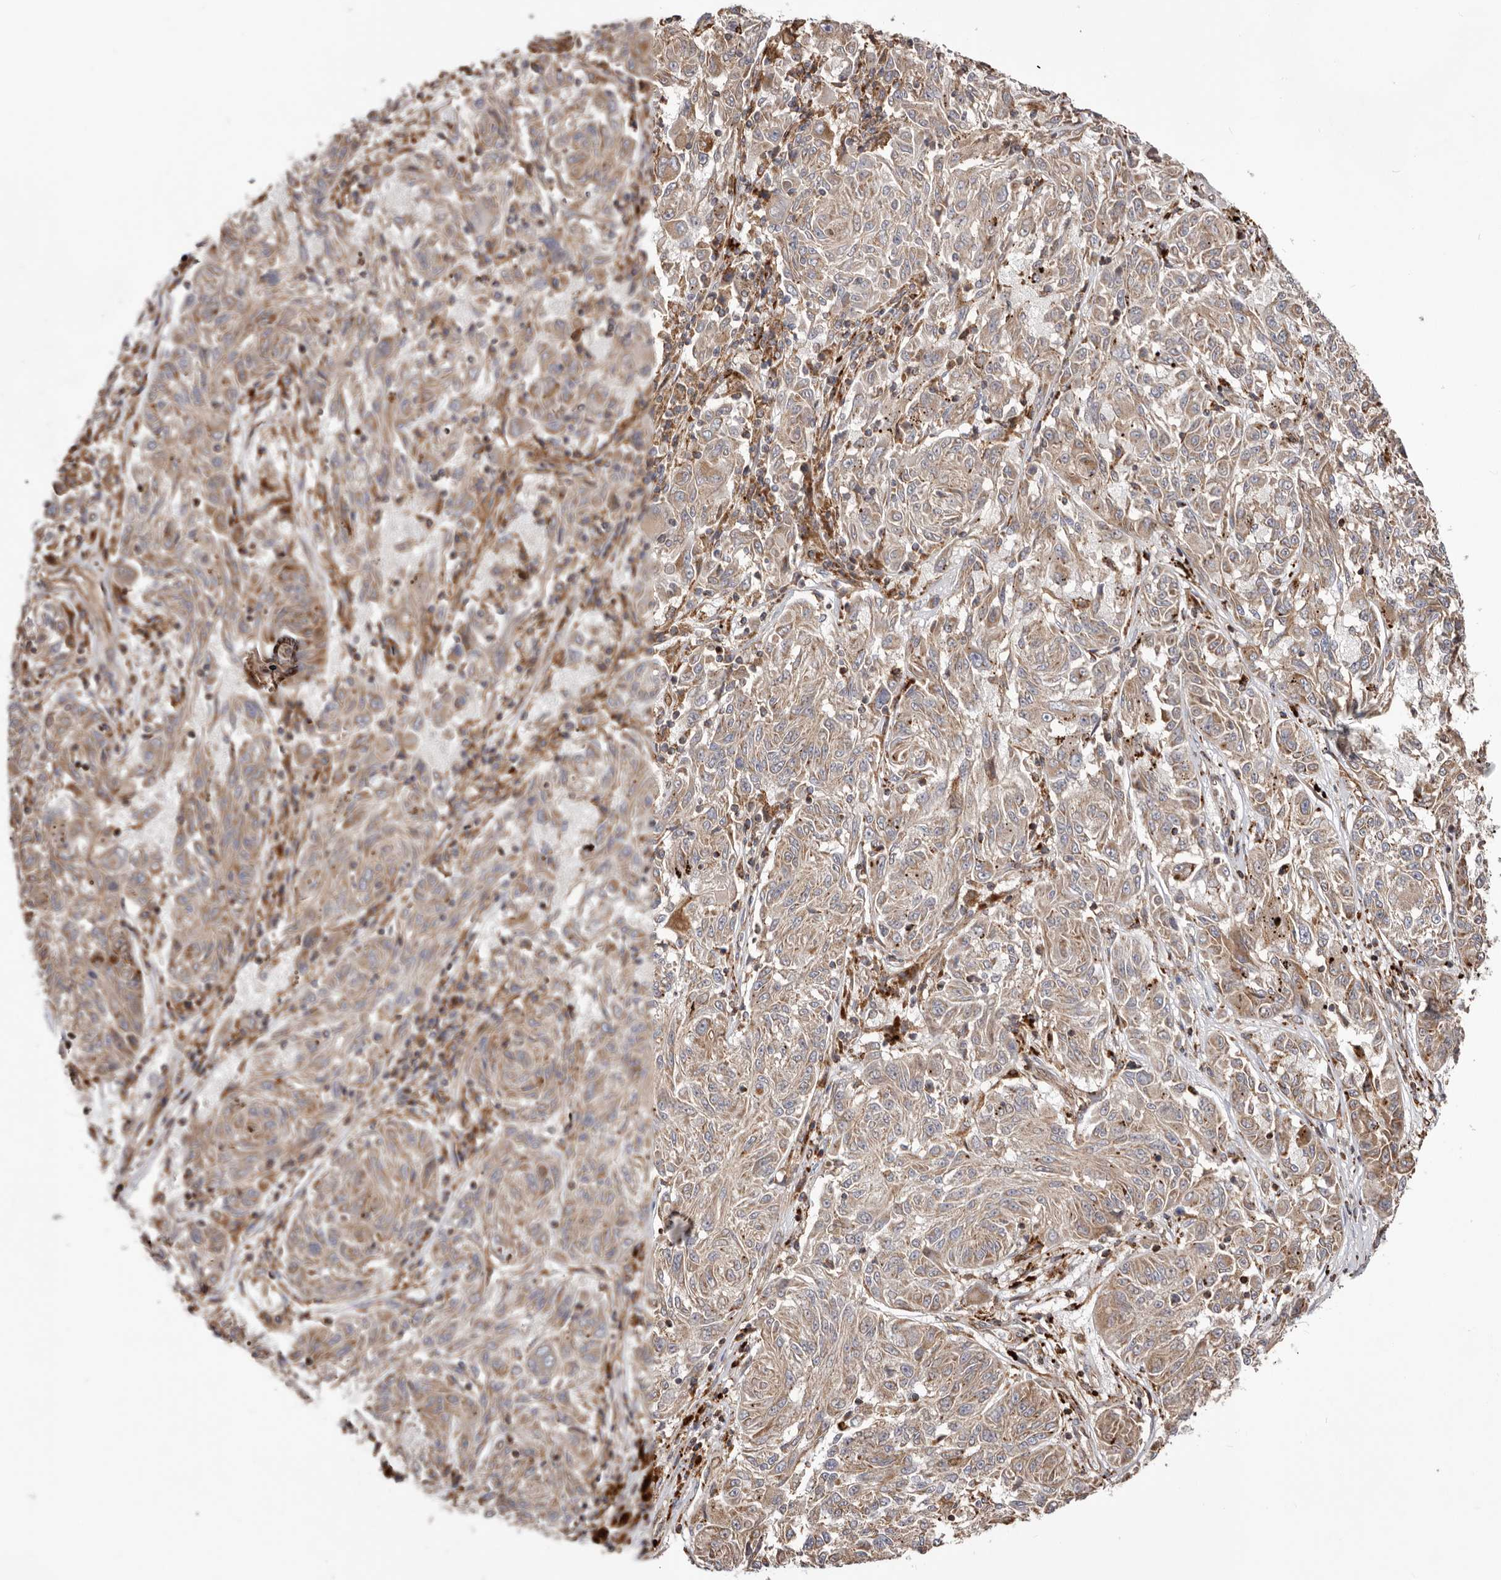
{"staining": {"intensity": "weak", "quantity": ">75%", "location": "cytoplasmic/membranous"}, "tissue": "melanoma", "cell_type": "Tumor cells", "image_type": "cancer", "snomed": [{"axis": "morphology", "description": "Malignant melanoma, NOS"}, {"axis": "topography", "description": "Skin"}], "caption": "A brown stain highlights weak cytoplasmic/membranous expression of a protein in melanoma tumor cells.", "gene": "NUP43", "patient": {"sex": "male", "age": 53}}